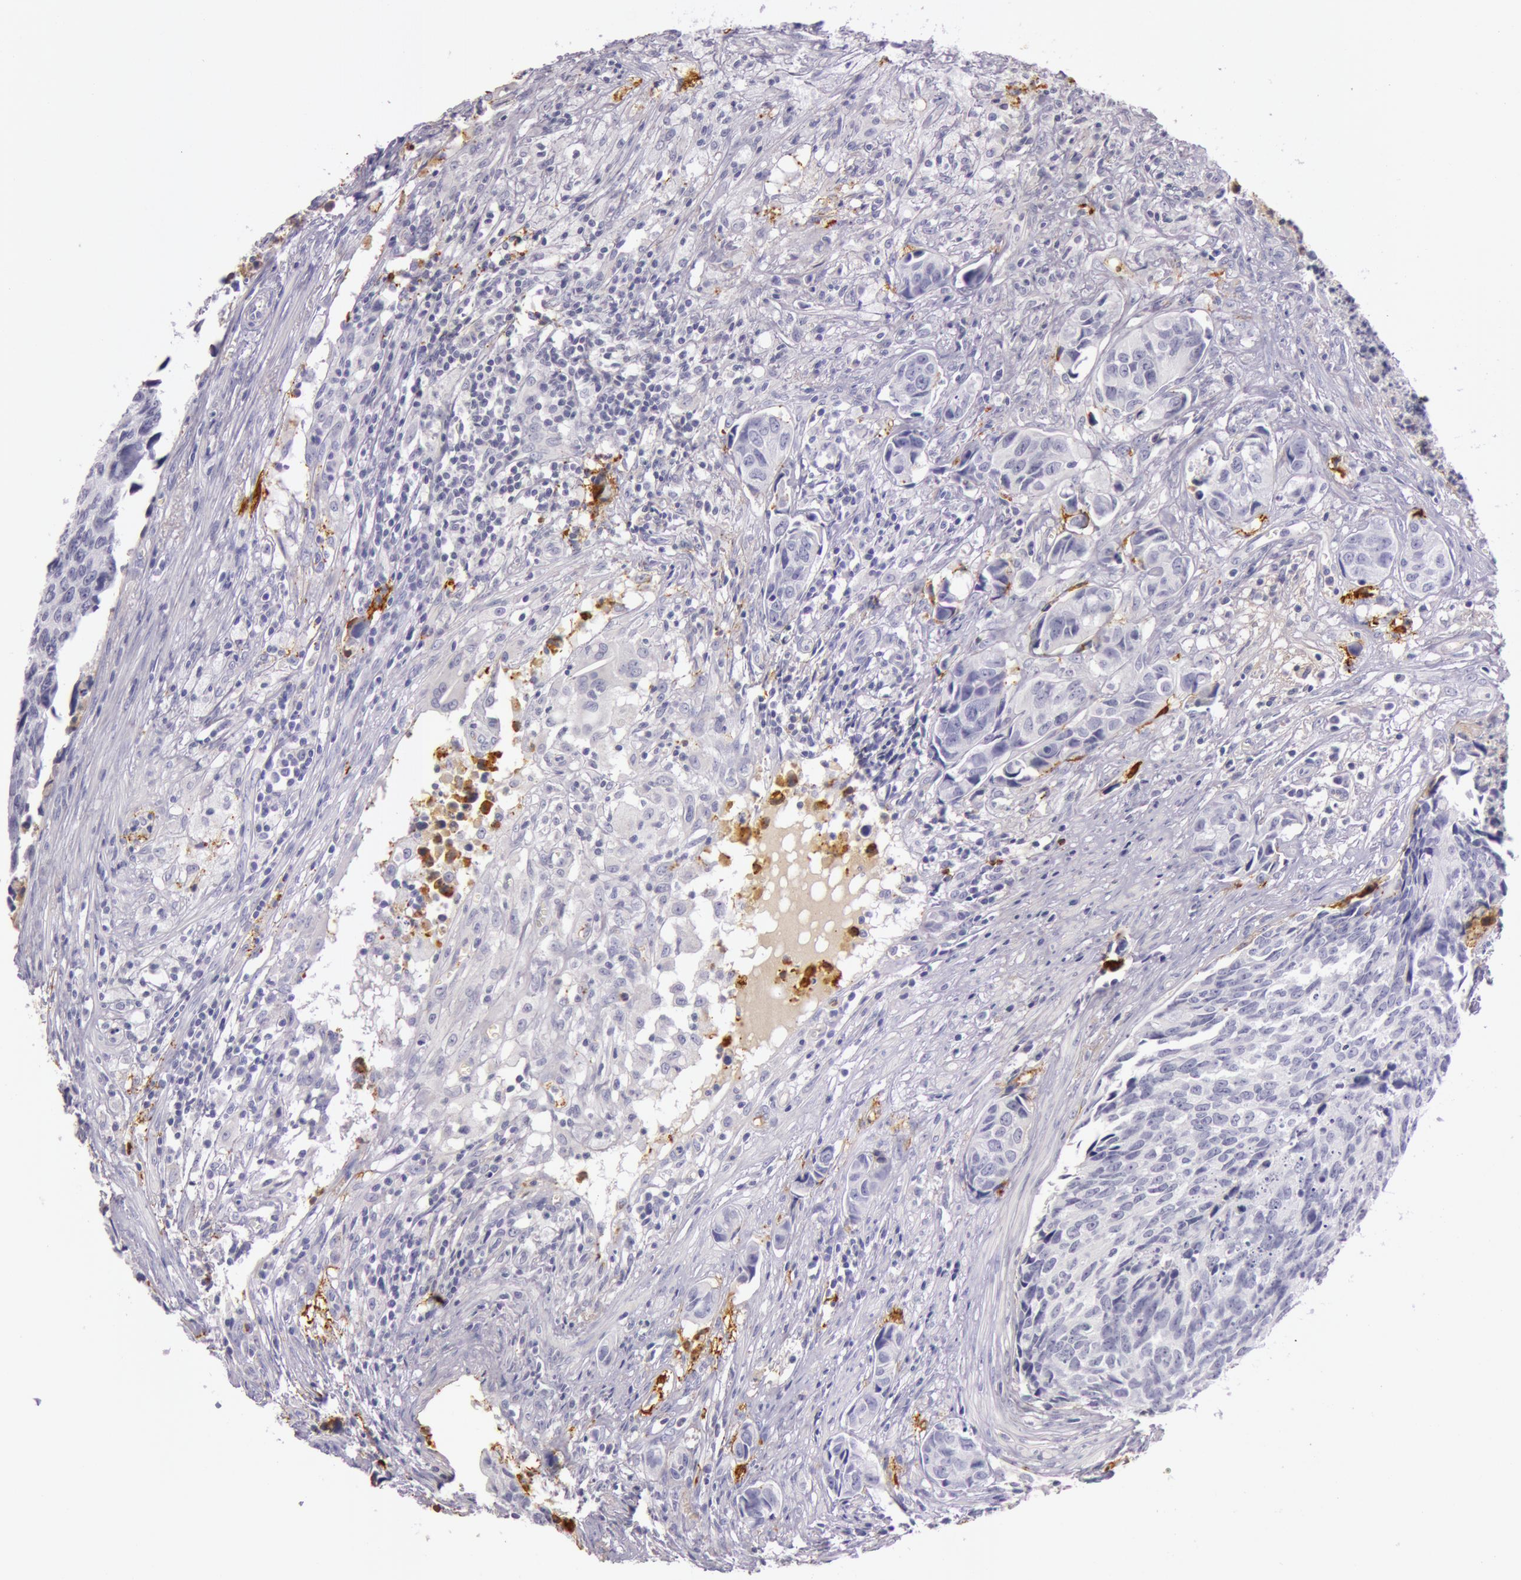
{"staining": {"intensity": "negative", "quantity": "none", "location": "none"}, "tissue": "urothelial cancer", "cell_type": "Tumor cells", "image_type": "cancer", "snomed": [{"axis": "morphology", "description": "Urothelial carcinoma, High grade"}, {"axis": "topography", "description": "Urinary bladder"}], "caption": "An IHC histopathology image of high-grade urothelial carcinoma is shown. There is no staining in tumor cells of high-grade urothelial carcinoma.", "gene": "C4BPA", "patient": {"sex": "male", "age": 81}}